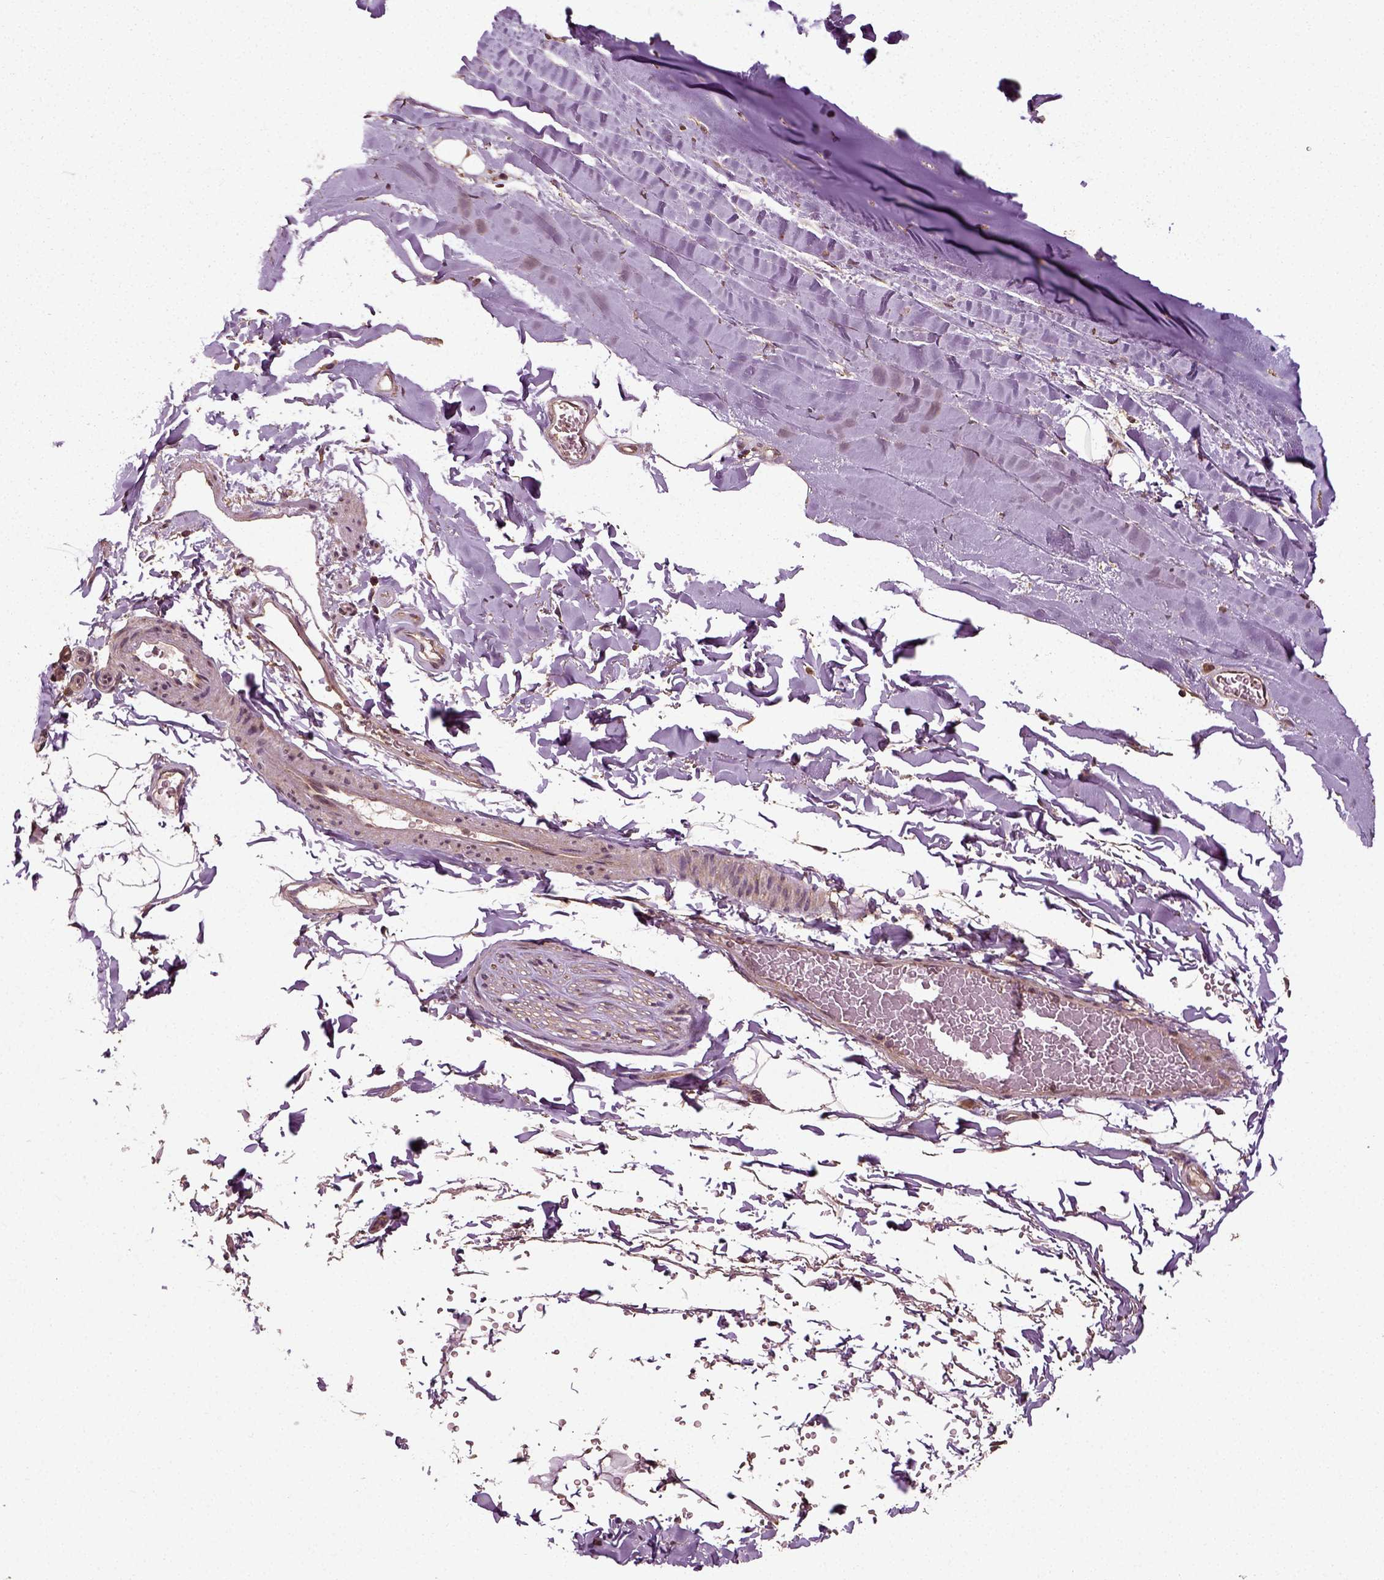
{"staining": {"intensity": "moderate", "quantity": "<25%", "location": "cytoplasmic/membranous"}, "tissue": "soft tissue", "cell_type": "Chondrocytes", "image_type": "normal", "snomed": [{"axis": "morphology", "description": "Normal tissue, NOS"}, {"axis": "topography", "description": "Lymph node"}, {"axis": "topography", "description": "Bronchus"}], "caption": "The immunohistochemical stain labels moderate cytoplasmic/membranous staining in chondrocytes of benign soft tissue. The protein is stained brown, and the nuclei are stained in blue (DAB (3,3'-diaminobenzidine) IHC with brightfield microscopy, high magnification).", "gene": "ERV3", "patient": {"sex": "female", "age": 70}}